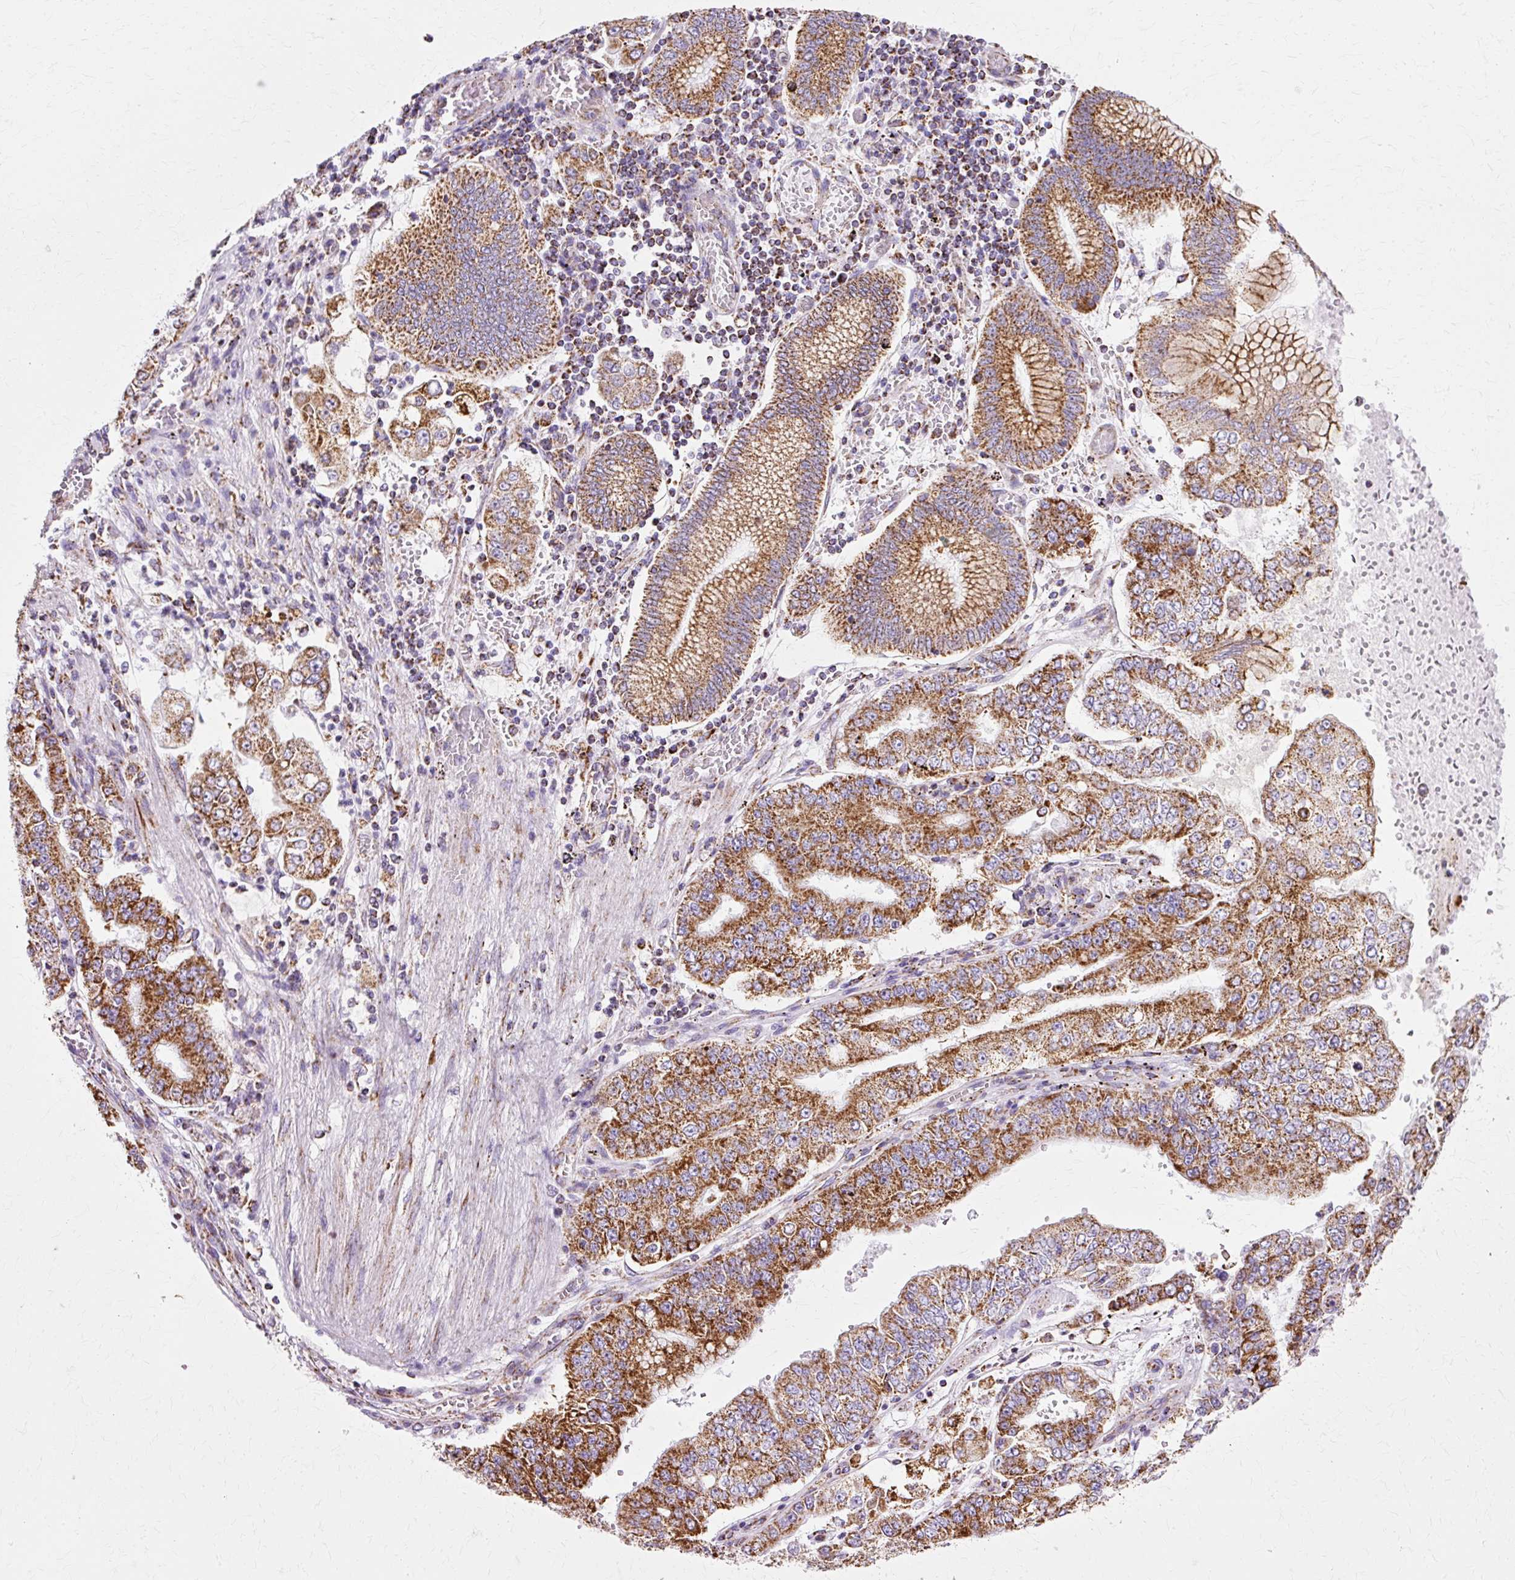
{"staining": {"intensity": "strong", "quantity": ">75%", "location": "cytoplasmic/membranous"}, "tissue": "stomach cancer", "cell_type": "Tumor cells", "image_type": "cancer", "snomed": [{"axis": "morphology", "description": "Adenocarcinoma, NOS"}, {"axis": "topography", "description": "Stomach"}], "caption": "This histopathology image displays immunohistochemistry staining of adenocarcinoma (stomach), with high strong cytoplasmic/membranous staining in approximately >75% of tumor cells.", "gene": "ATP5PO", "patient": {"sex": "male", "age": 76}}